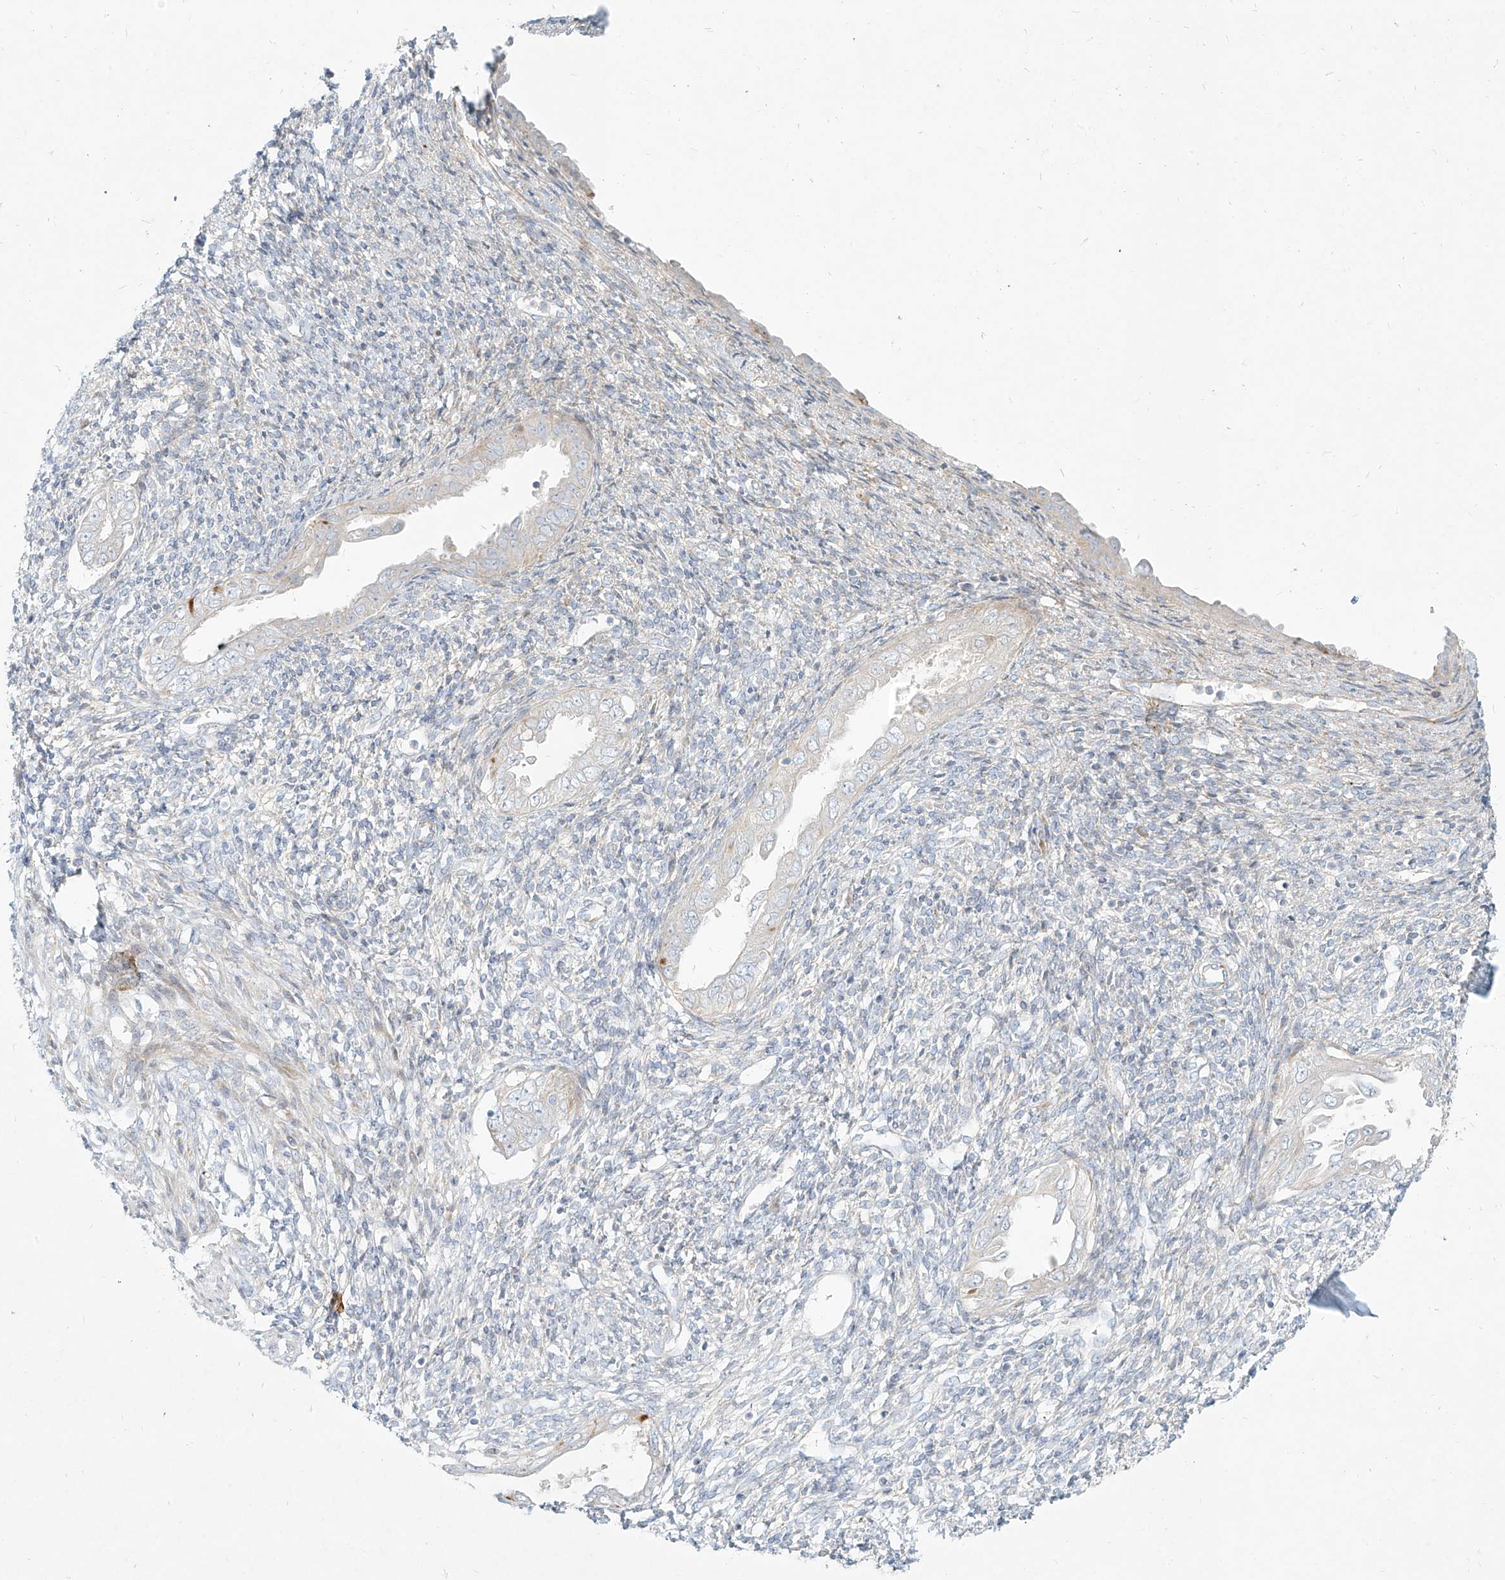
{"staining": {"intensity": "negative", "quantity": "none", "location": "none"}, "tissue": "endometrium", "cell_type": "Cells in endometrial stroma", "image_type": "normal", "snomed": [{"axis": "morphology", "description": "Normal tissue, NOS"}, {"axis": "topography", "description": "Endometrium"}], "caption": "Image shows no protein staining in cells in endometrial stroma of unremarkable endometrium.", "gene": "MTX2", "patient": {"sex": "female", "age": 66}}